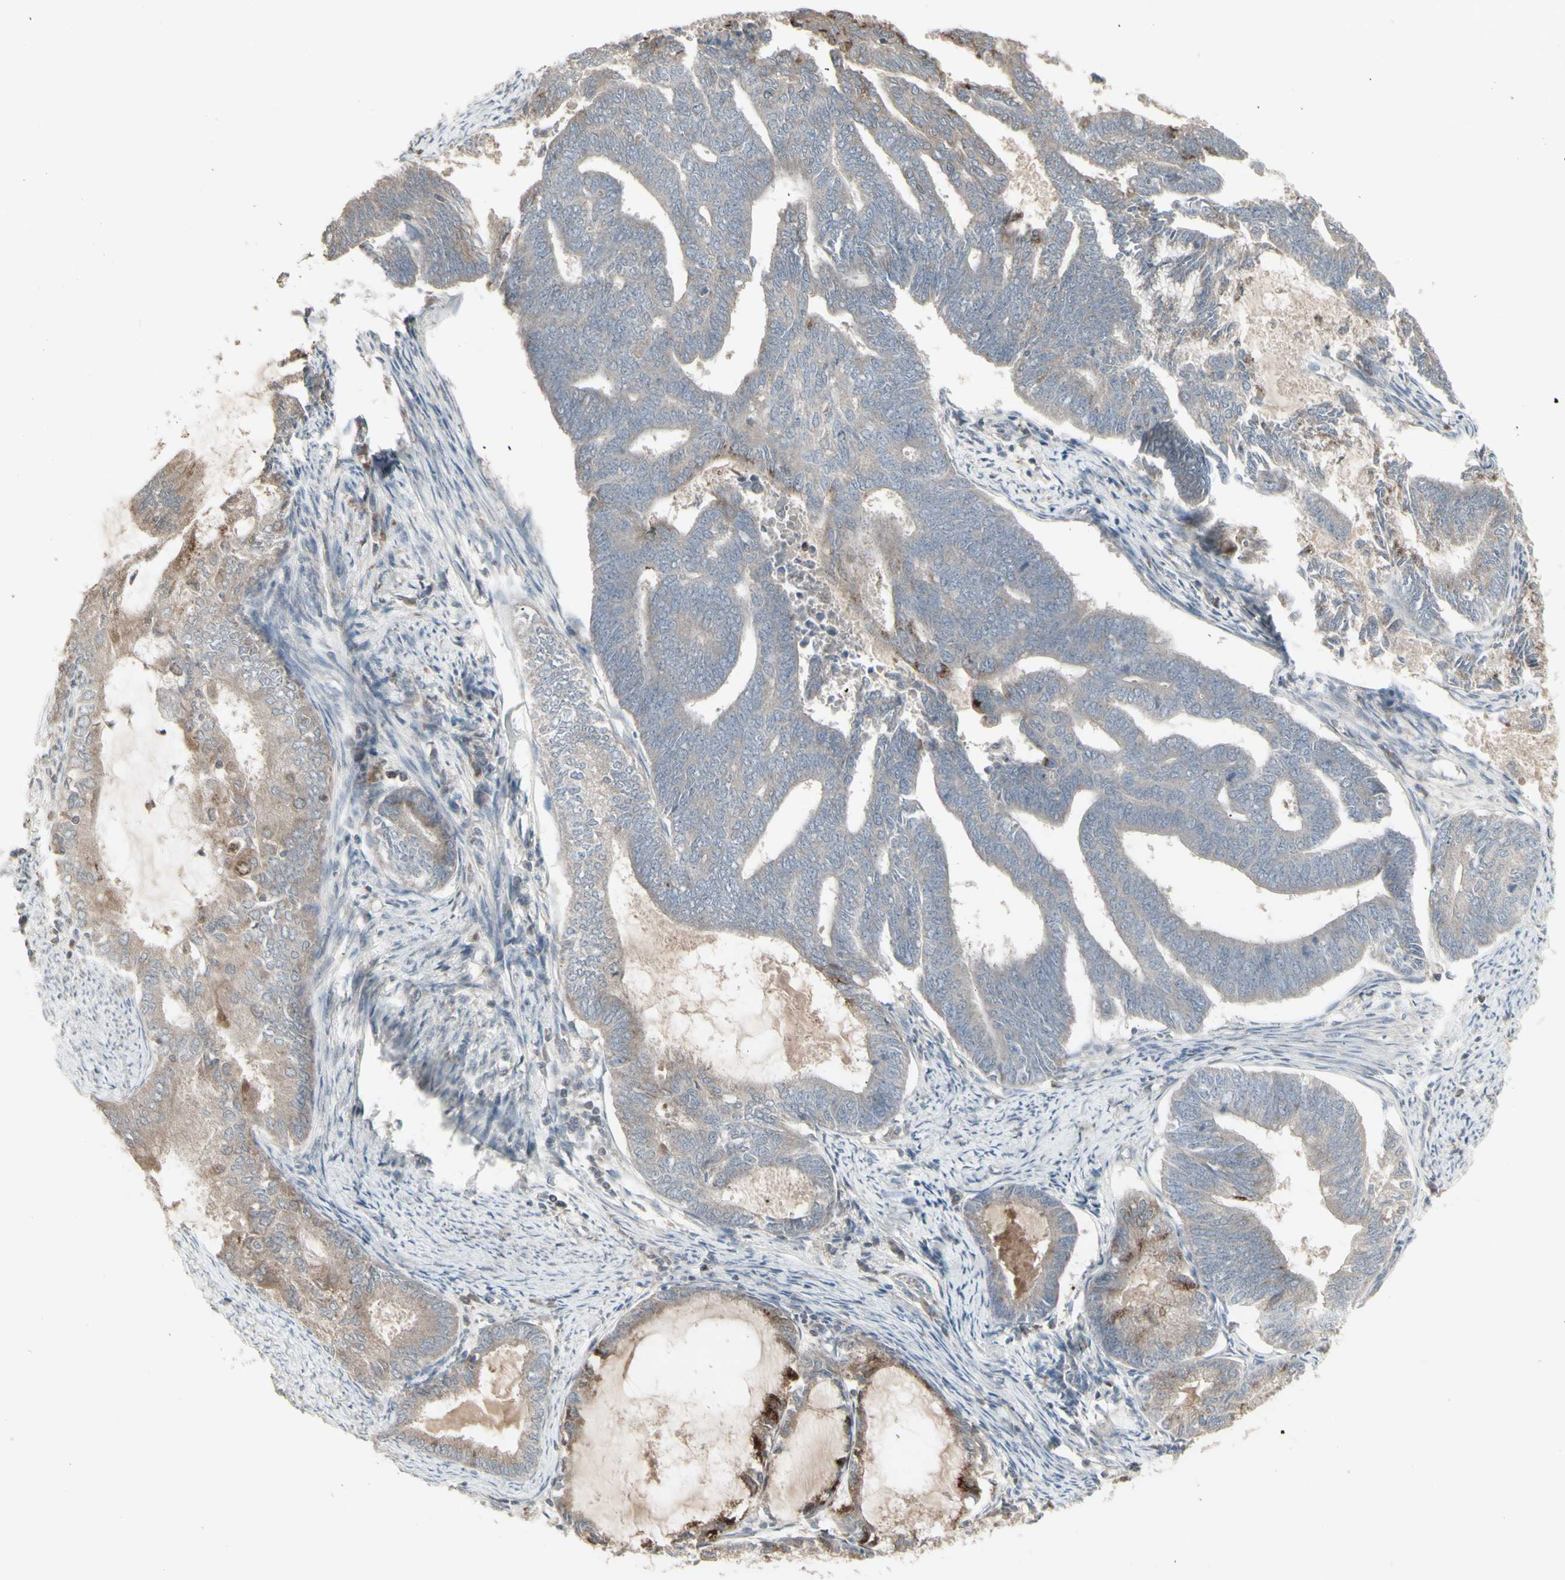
{"staining": {"intensity": "moderate", "quantity": "<25%", "location": "cytoplasmic/membranous"}, "tissue": "endometrial cancer", "cell_type": "Tumor cells", "image_type": "cancer", "snomed": [{"axis": "morphology", "description": "Adenocarcinoma, NOS"}, {"axis": "topography", "description": "Endometrium"}], "caption": "Immunohistochemical staining of human adenocarcinoma (endometrial) shows moderate cytoplasmic/membranous protein positivity in about <25% of tumor cells.", "gene": "CSK", "patient": {"sex": "female", "age": 86}}